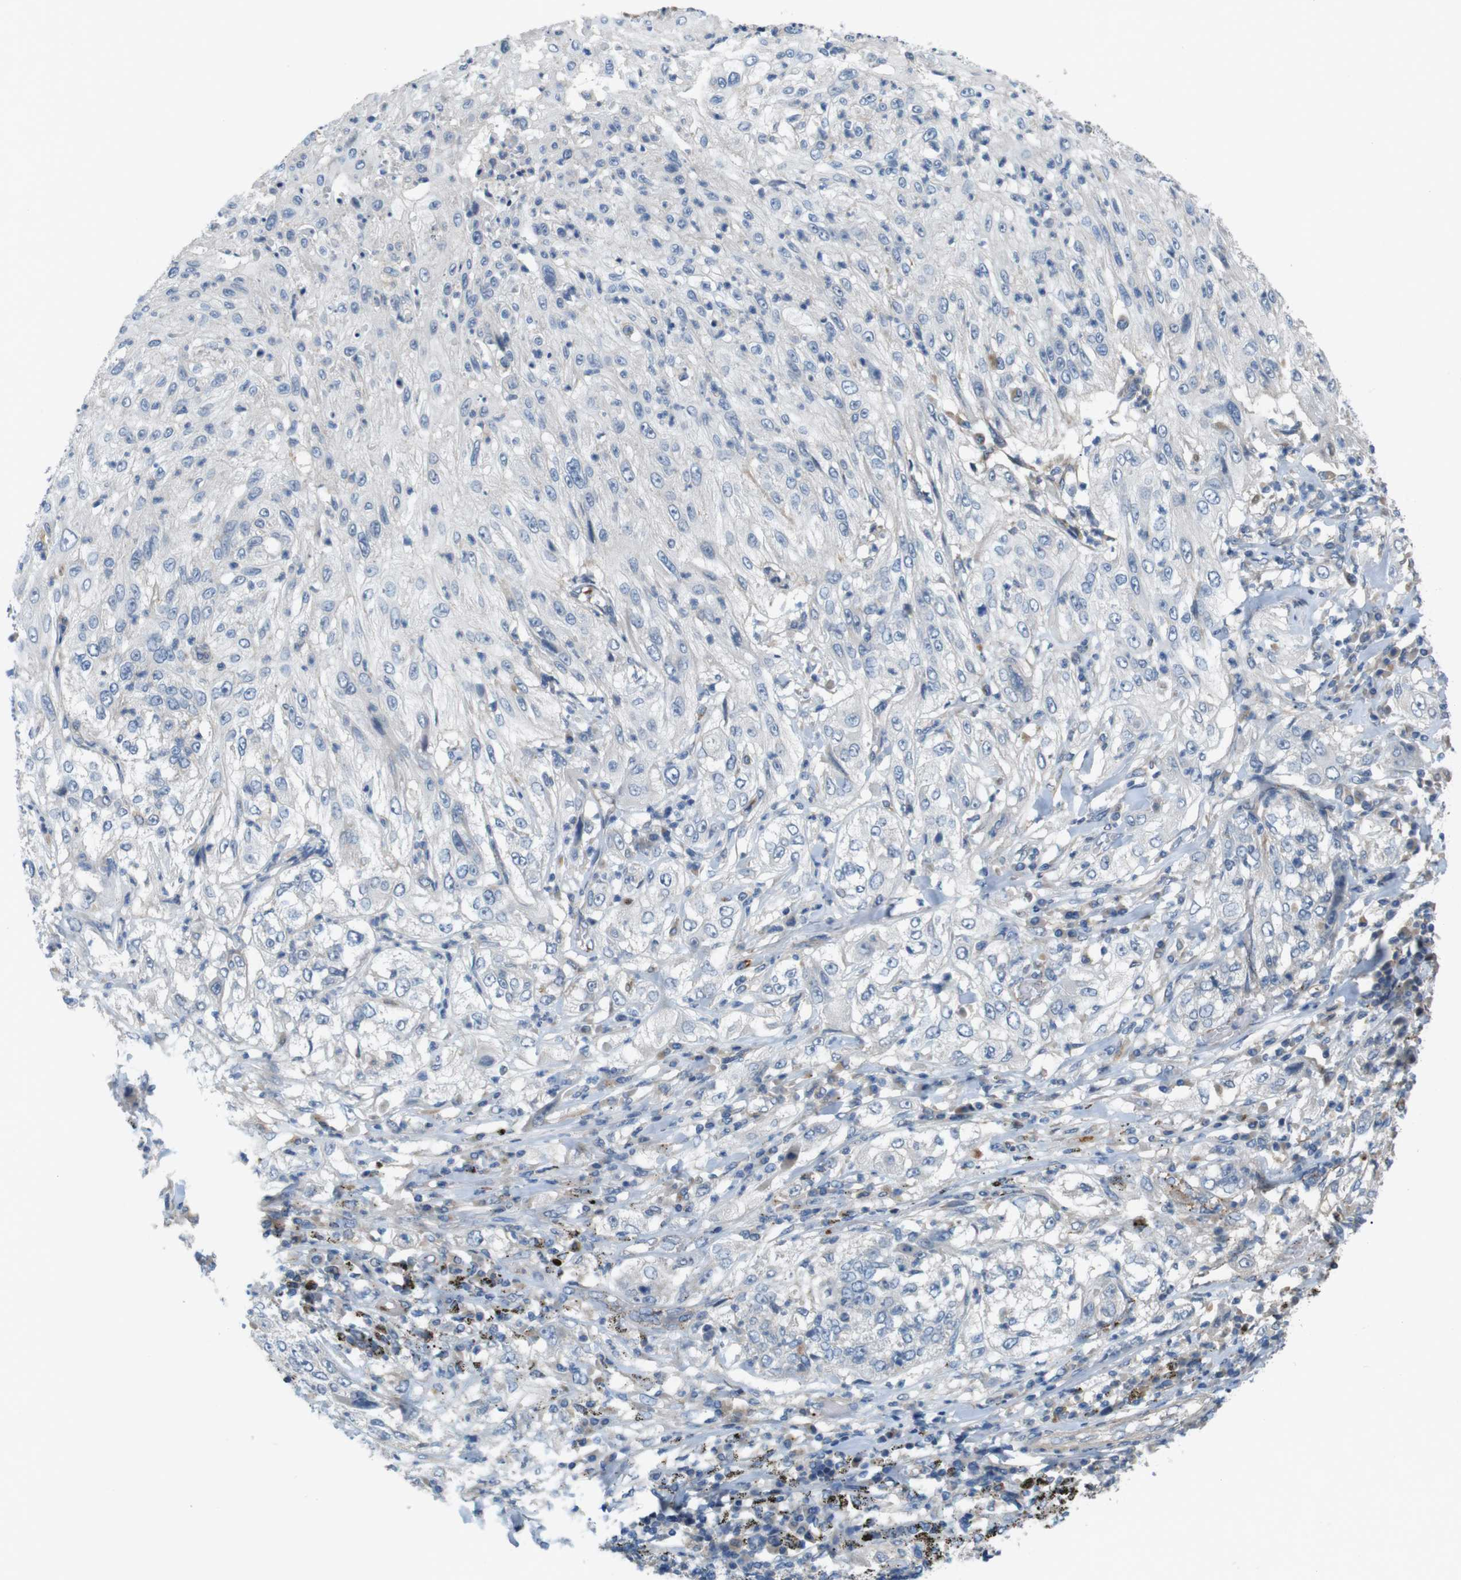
{"staining": {"intensity": "negative", "quantity": "none", "location": "none"}, "tissue": "lung cancer", "cell_type": "Tumor cells", "image_type": "cancer", "snomed": [{"axis": "morphology", "description": "Inflammation, NOS"}, {"axis": "morphology", "description": "Squamous cell carcinoma, NOS"}, {"axis": "topography", "description": "Lymph node"}, {"axis": "topography", "description": "Soft tissue"}, {"axis": "topography", "description": "Lung"}], "caption": "An immunohistochemistry histopathology image of lung cancer is shown. There is no staining in tumor cells of lung cancer. Brightfield microscopy of immunohistochemistry (IHC) stained with DAB (brown) and hematoxylin (blue), captured at high magnification.", "gene": "BVES", "patient": {"sex": "male", "age": 66}}